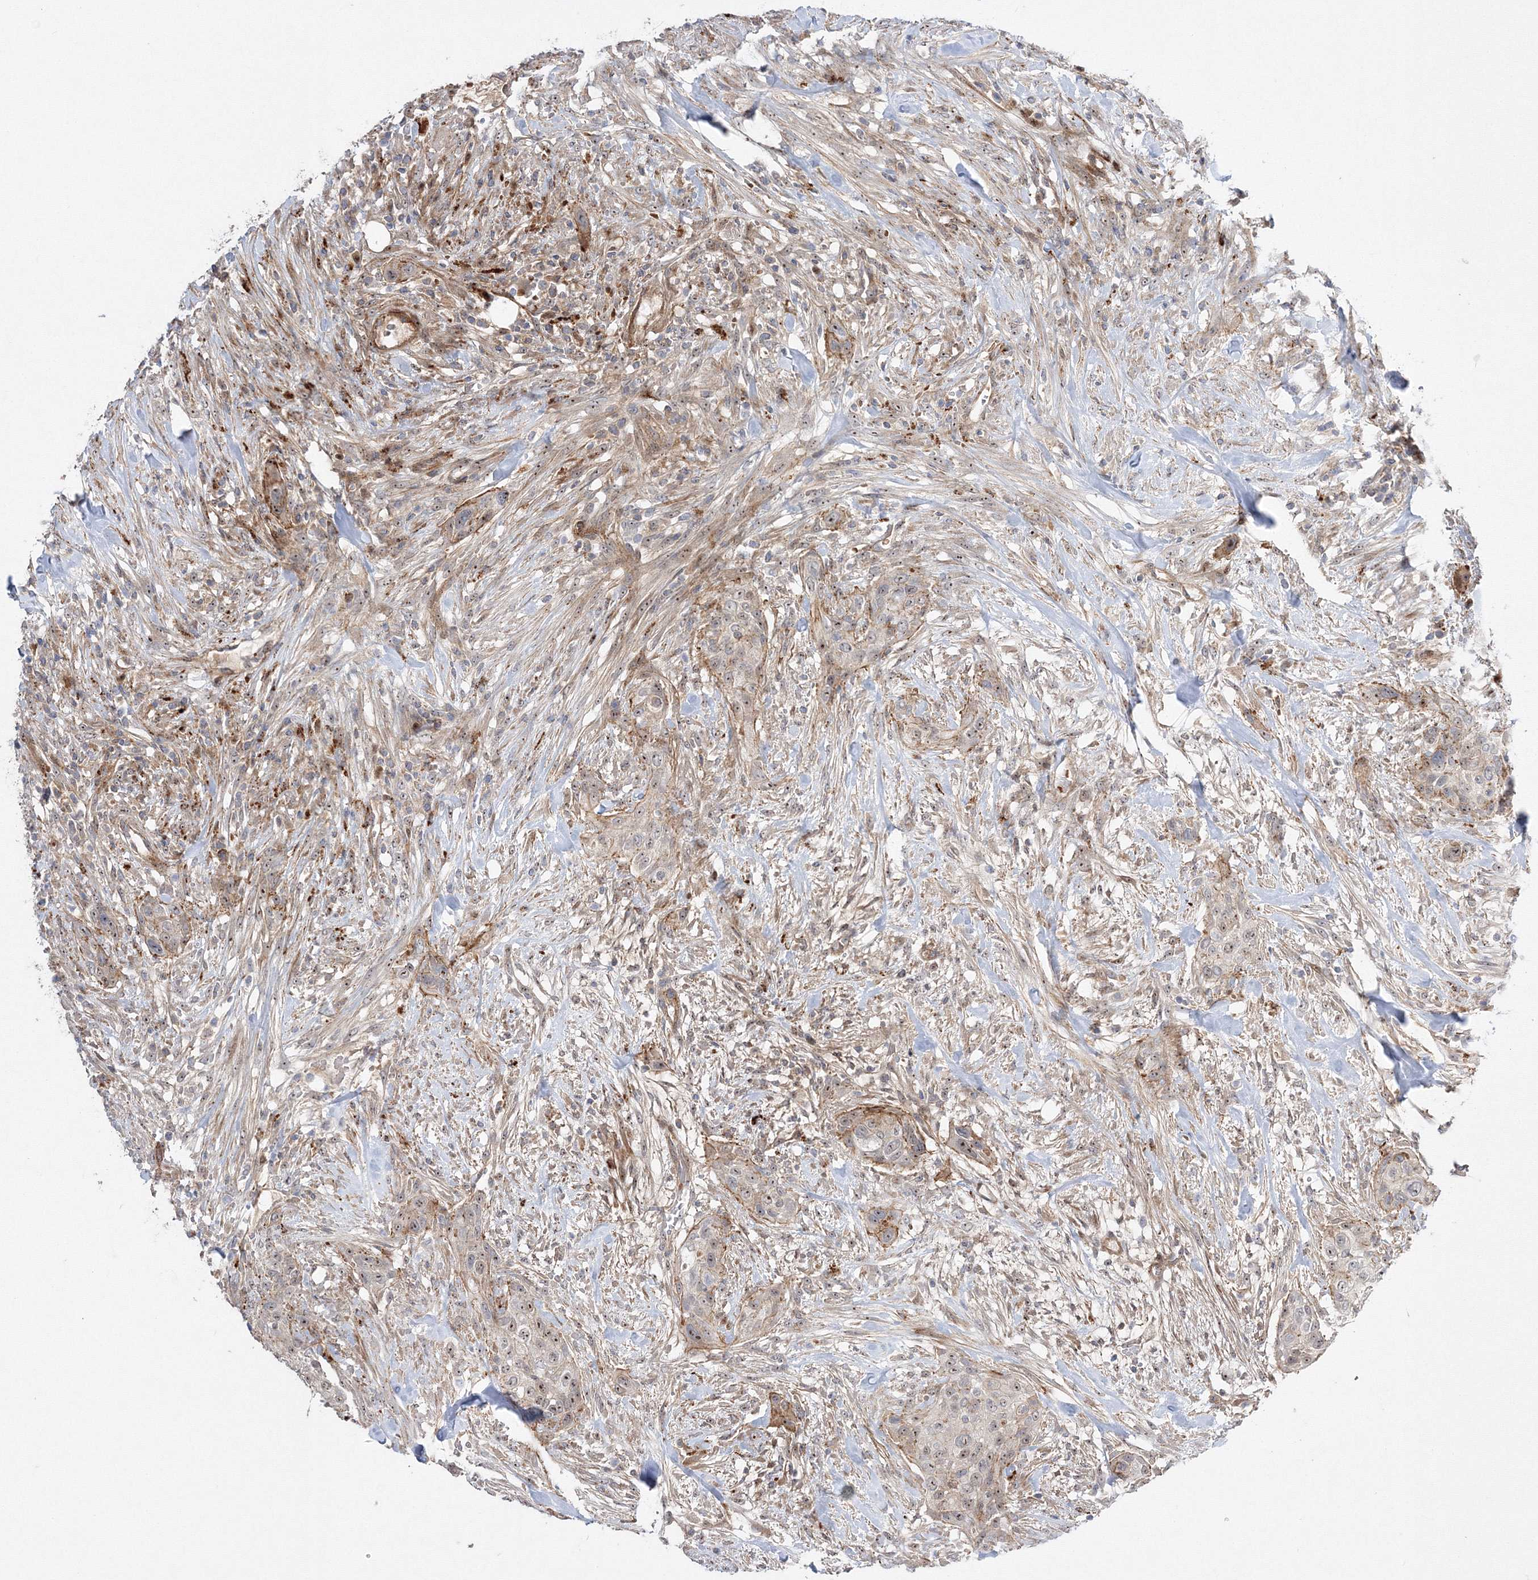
{"staining": {"intensity": "moderate", "quantity": "25%-75%", "location": "nuclear"}, "tissue": "urothelial cancer", "cell_type": "Tumor cells", "image_type": "cancer", "snomed": [{"axis": "morphology", "description": "Urothelial carcinoma, High grade"}, {"axis": "topography", "description": "Urinary bladder"}], "caption": "A brown stain shows moderate nuclear expression of a protein in urothelial cancer tumor cells.", "gene": "NPM3", "patient": {"sex": "male", "age": 35}}